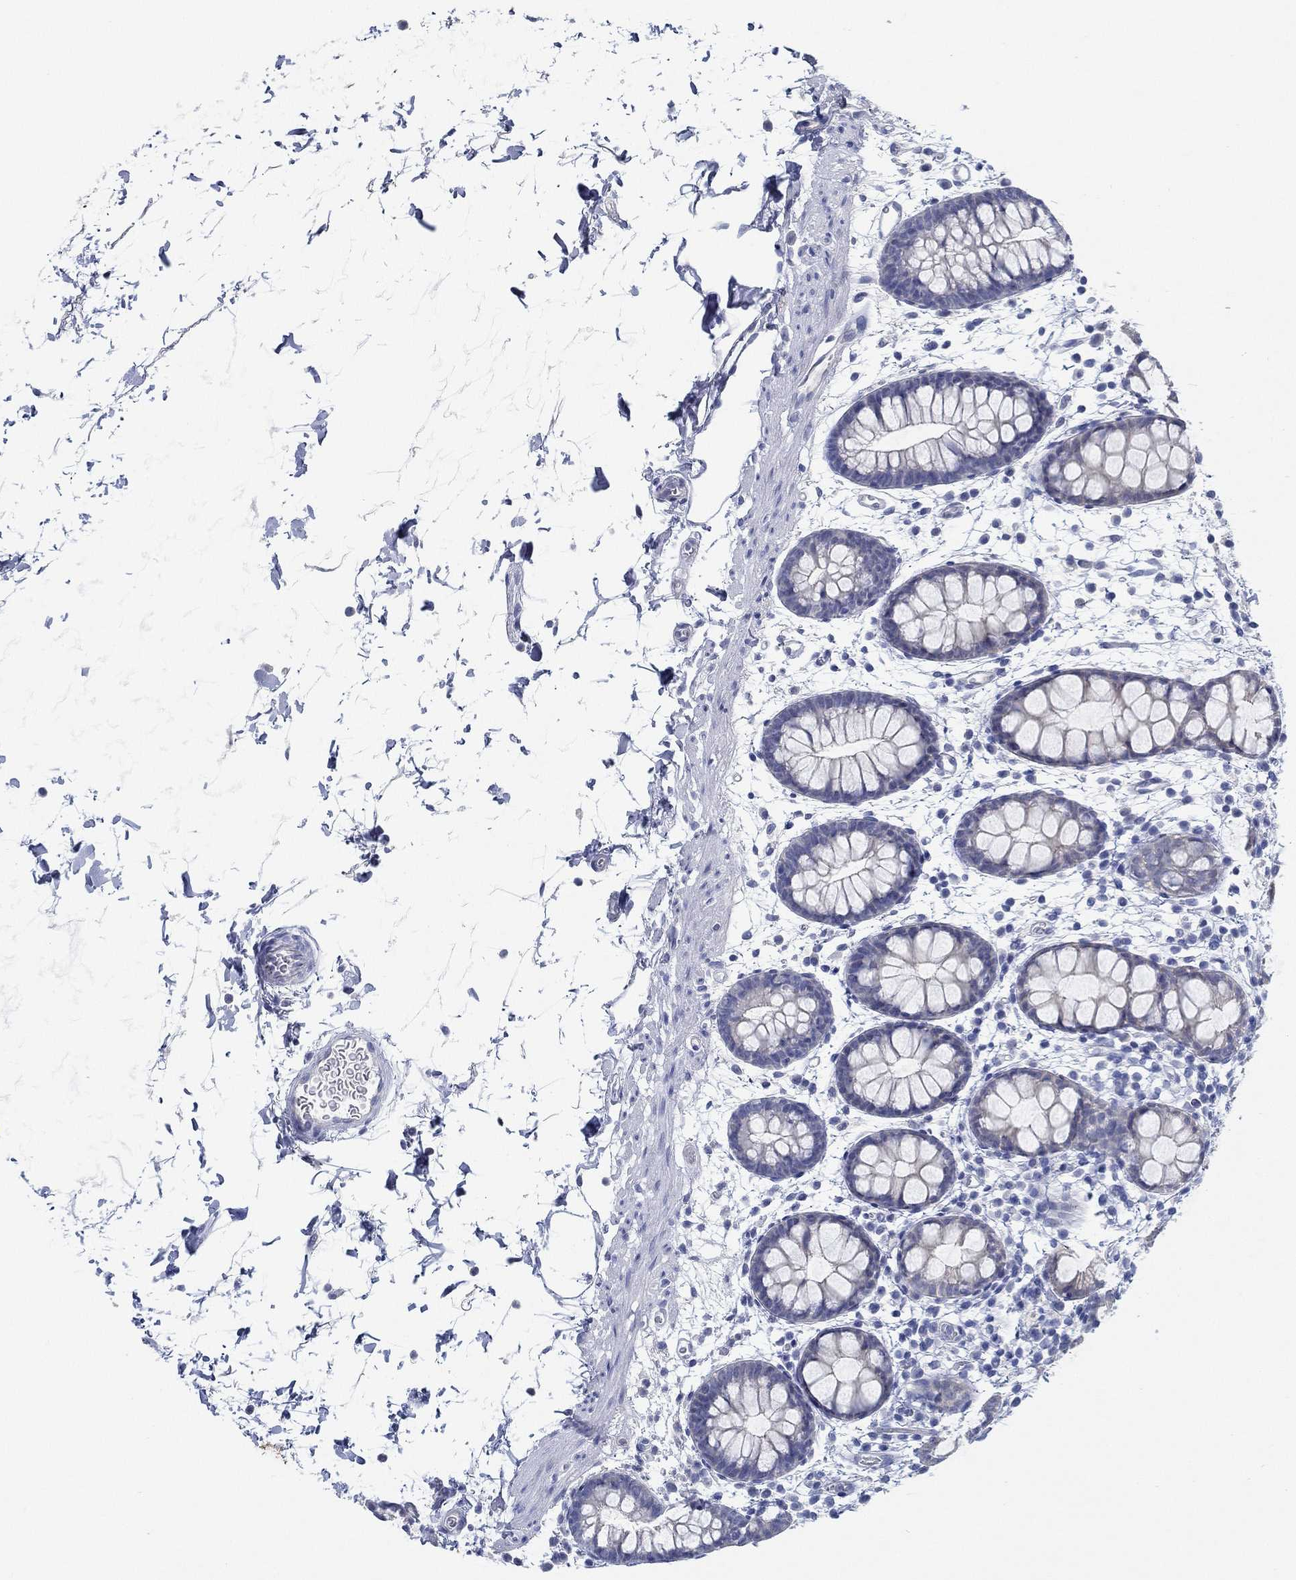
{"staining": {"intensity": "negative", "quantity": "none", "location": "none"}, "tissue": "rectum", "cell_type": "Glandular cells", "image_type": "normal", "snomed": [{"axis": "morphology", "description": "Normal tissue, NOS"}, {"axis": "topography", "description": "Rectum"}], "caption": "An IHC photomicrograph of unremarkable rectum is shown. There is no staining in glandular cells of rectum.", "gene": "TOMM20L", "patient": {"sex": "male", "age": 57}}